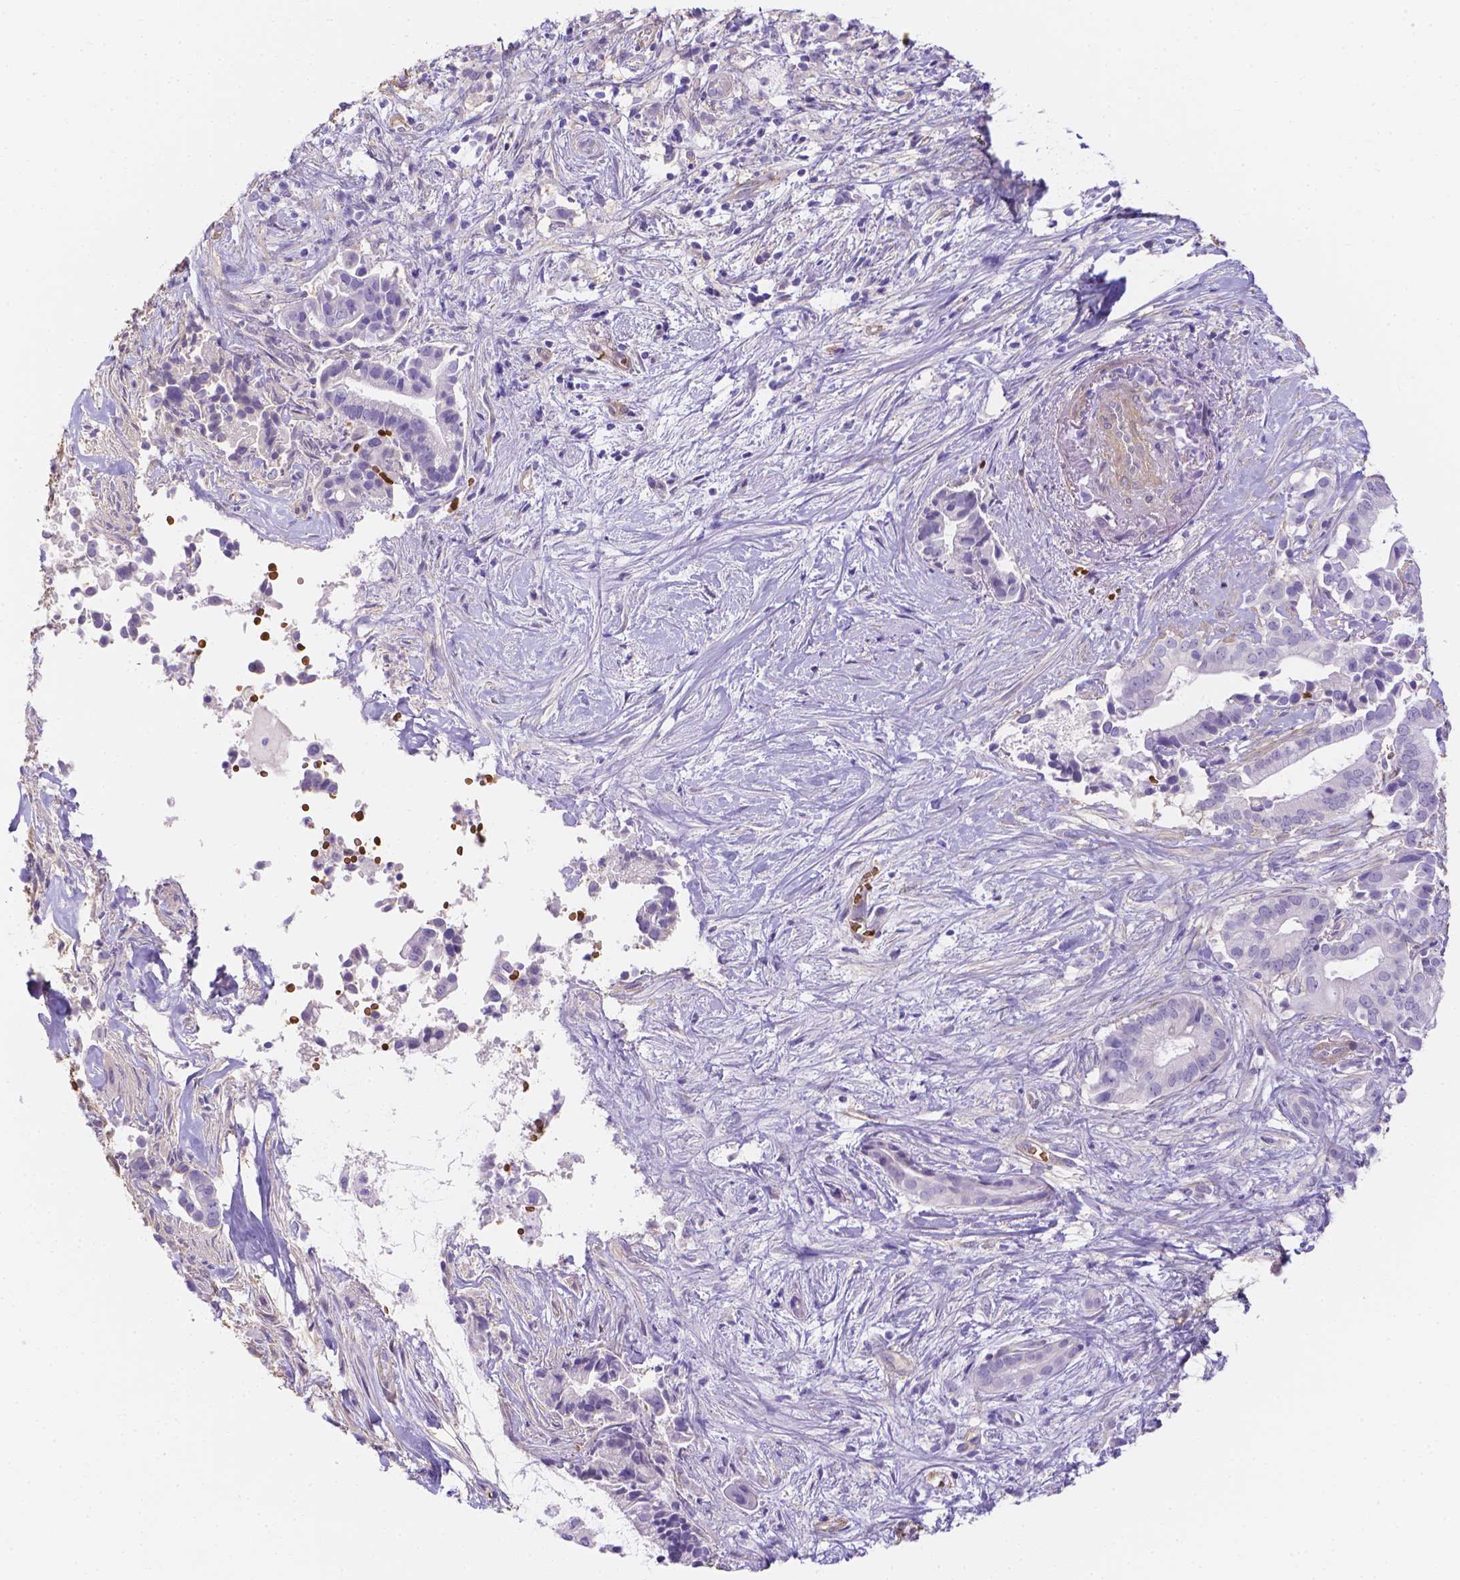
{"staining": {"intensity": "negative", "quantity": "none", "location": "none"}, "tissue": "pancreatic cancer", "cell_type": "Tumor cells", "image_type": "cancer", "snomed": [{"axis": "morphology", "description": "Adenocarcinoma, NOS"}, {"axis": "topography", "description": "Pancreas"}], "caption": "Immunohistochemical staining of human pancreatic cancer (adenocarcinoma) displays no significant expression in tumor cells.", "gene": "SLC40A1", "patient": {"sex": "male", "age": 61}}